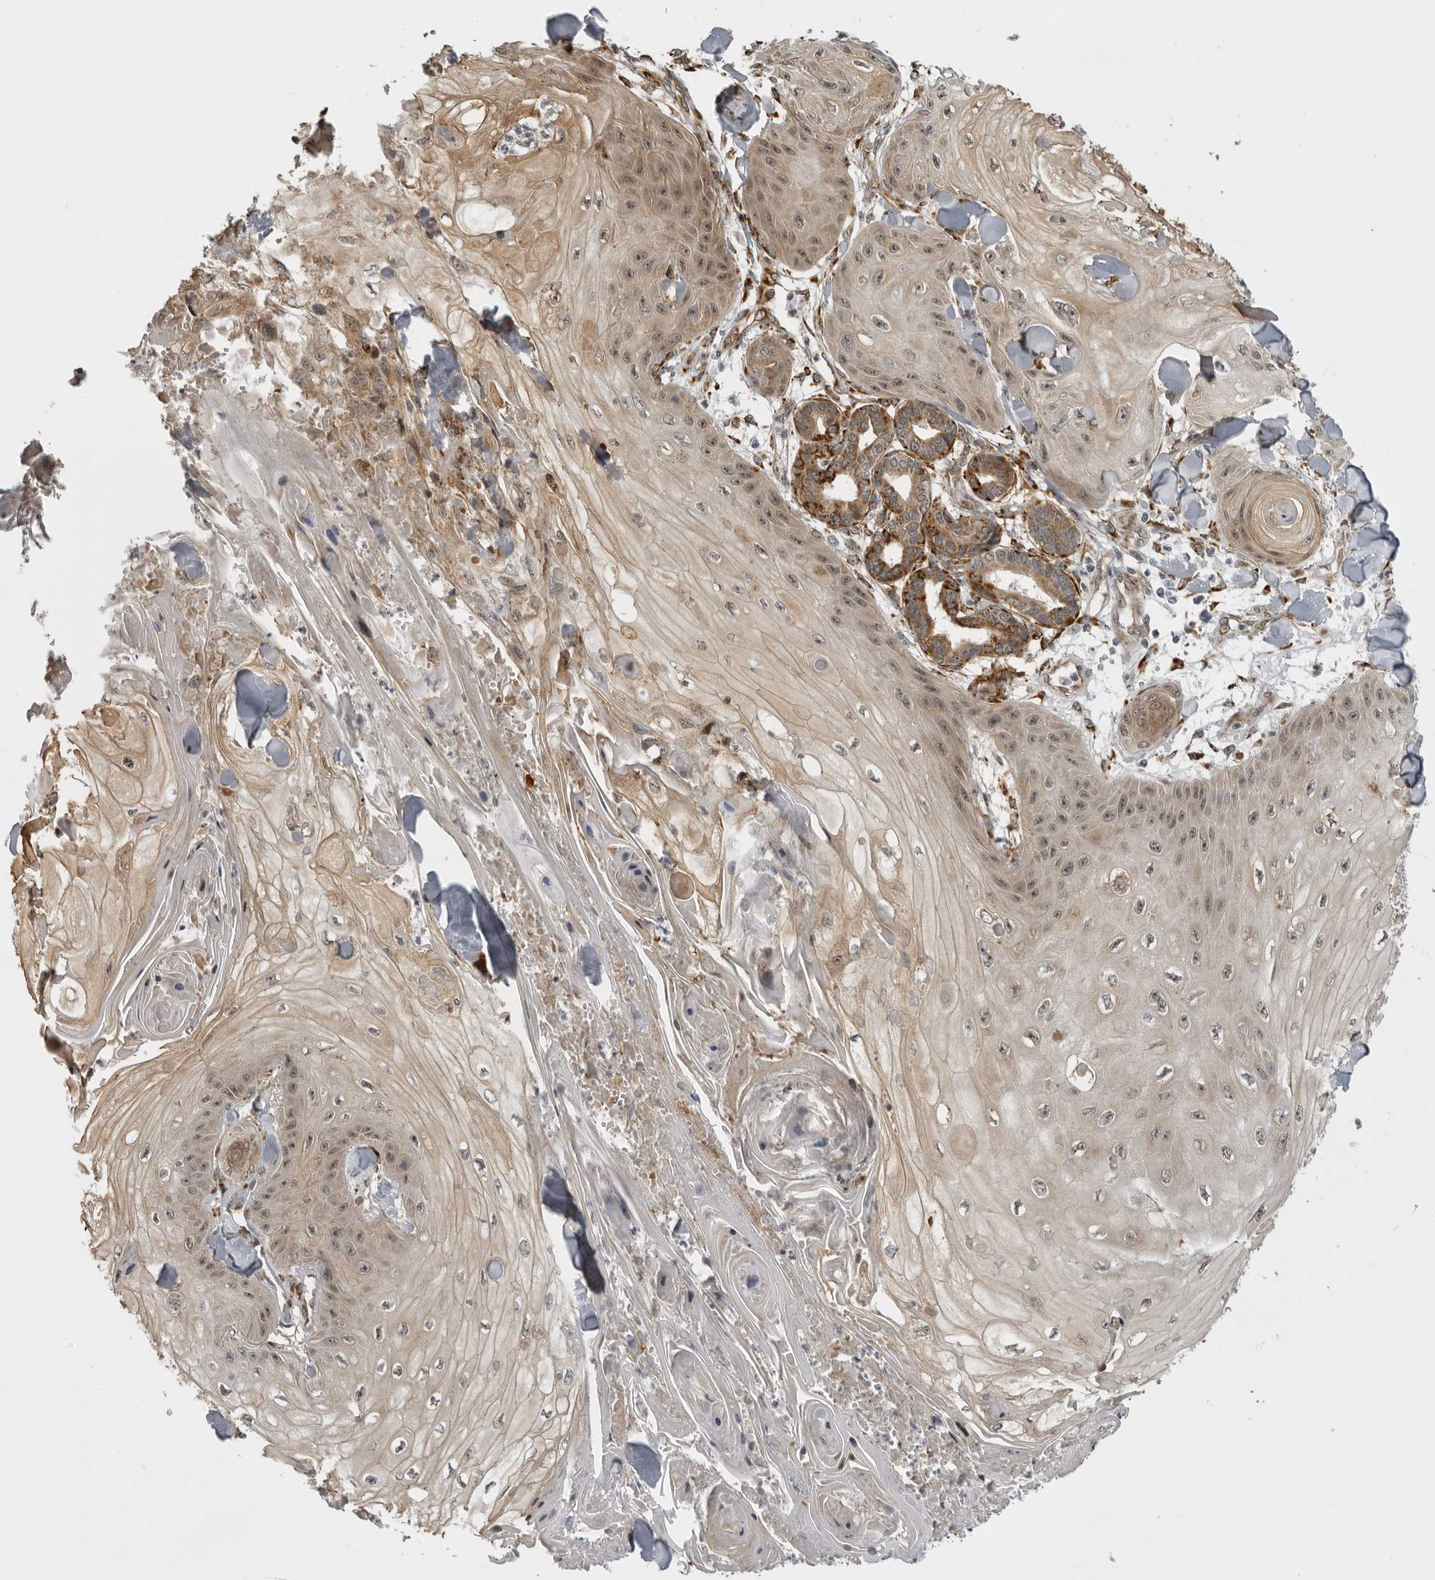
{"staining": {"intensity": "weak", "quantity": "25%-75%", "location": "cytoplasmic/membranous,nuclear"}, "tissue": "skin cancer", "cell_type": "Tumor cells", "image_type": "cancer", "snomed": [{"axis": "morphology", "description": "Squamous cell carcinoma, NOS"}, {"axis": "topography", "description": "Skin"}], "caption": "Protein staining of squamous cell carcinoma (skin) tissue exhibits weak cytoplasmic/membranous and nuclear expression in about 25%-75% of tumor cells.", "gene": "DNAH14", "patient": {"sex": "male", "age": 74}}